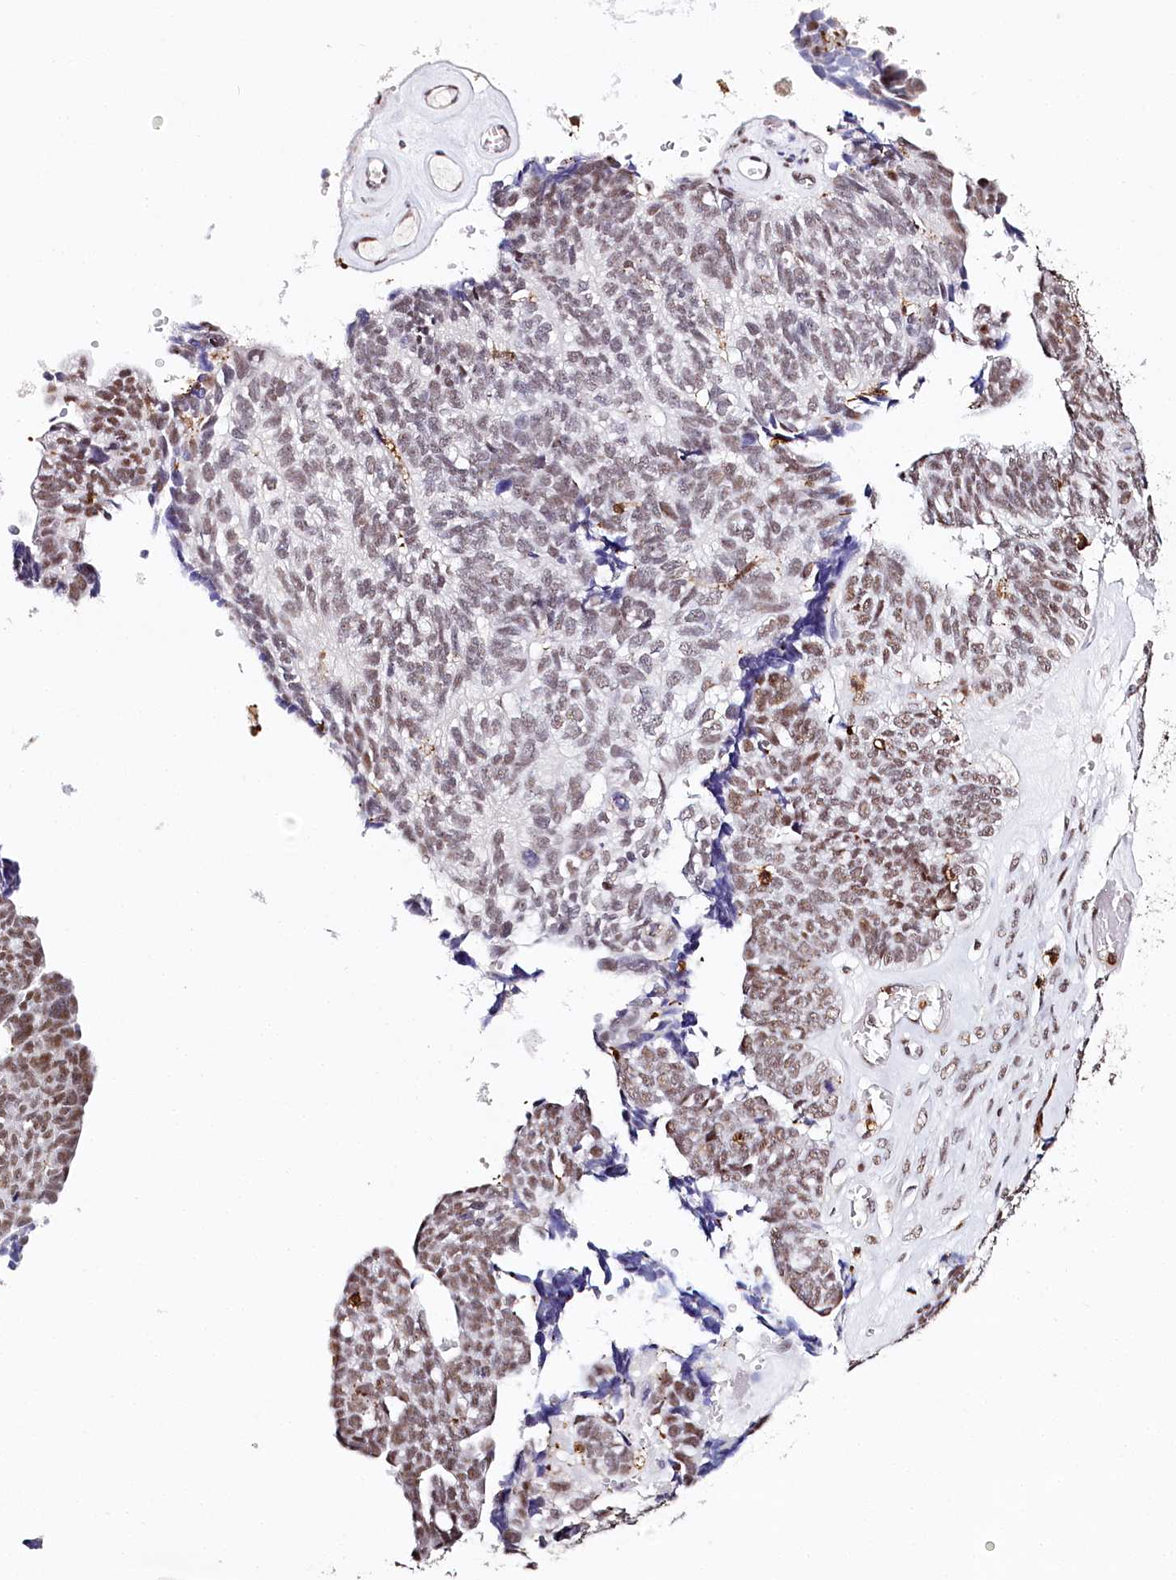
{"staining": {"intensity": "moderate", "quantity": ">75%", "location": "nuclear"}, "tissue": "ovarian cancer", "cell_type": "Tumor cells", "image_type": "cancer", "snomed": [{"axis": "morphology", "description": "Cystadenocarcinoma, serous, NOS"}, {"axis": "topography", "description": "Ovary"}], "caption": "Immunohistochemical staining of serous cystadenocarcinoma (ovarian) shows medium levels of moderate nuclear protein staining in about >75% of tumor cells. Ihc stains the protein of interest in brown and the nuclei are stained blue.", "gene": "BARD1", "patient": {"sex": "female", "age": 79}}